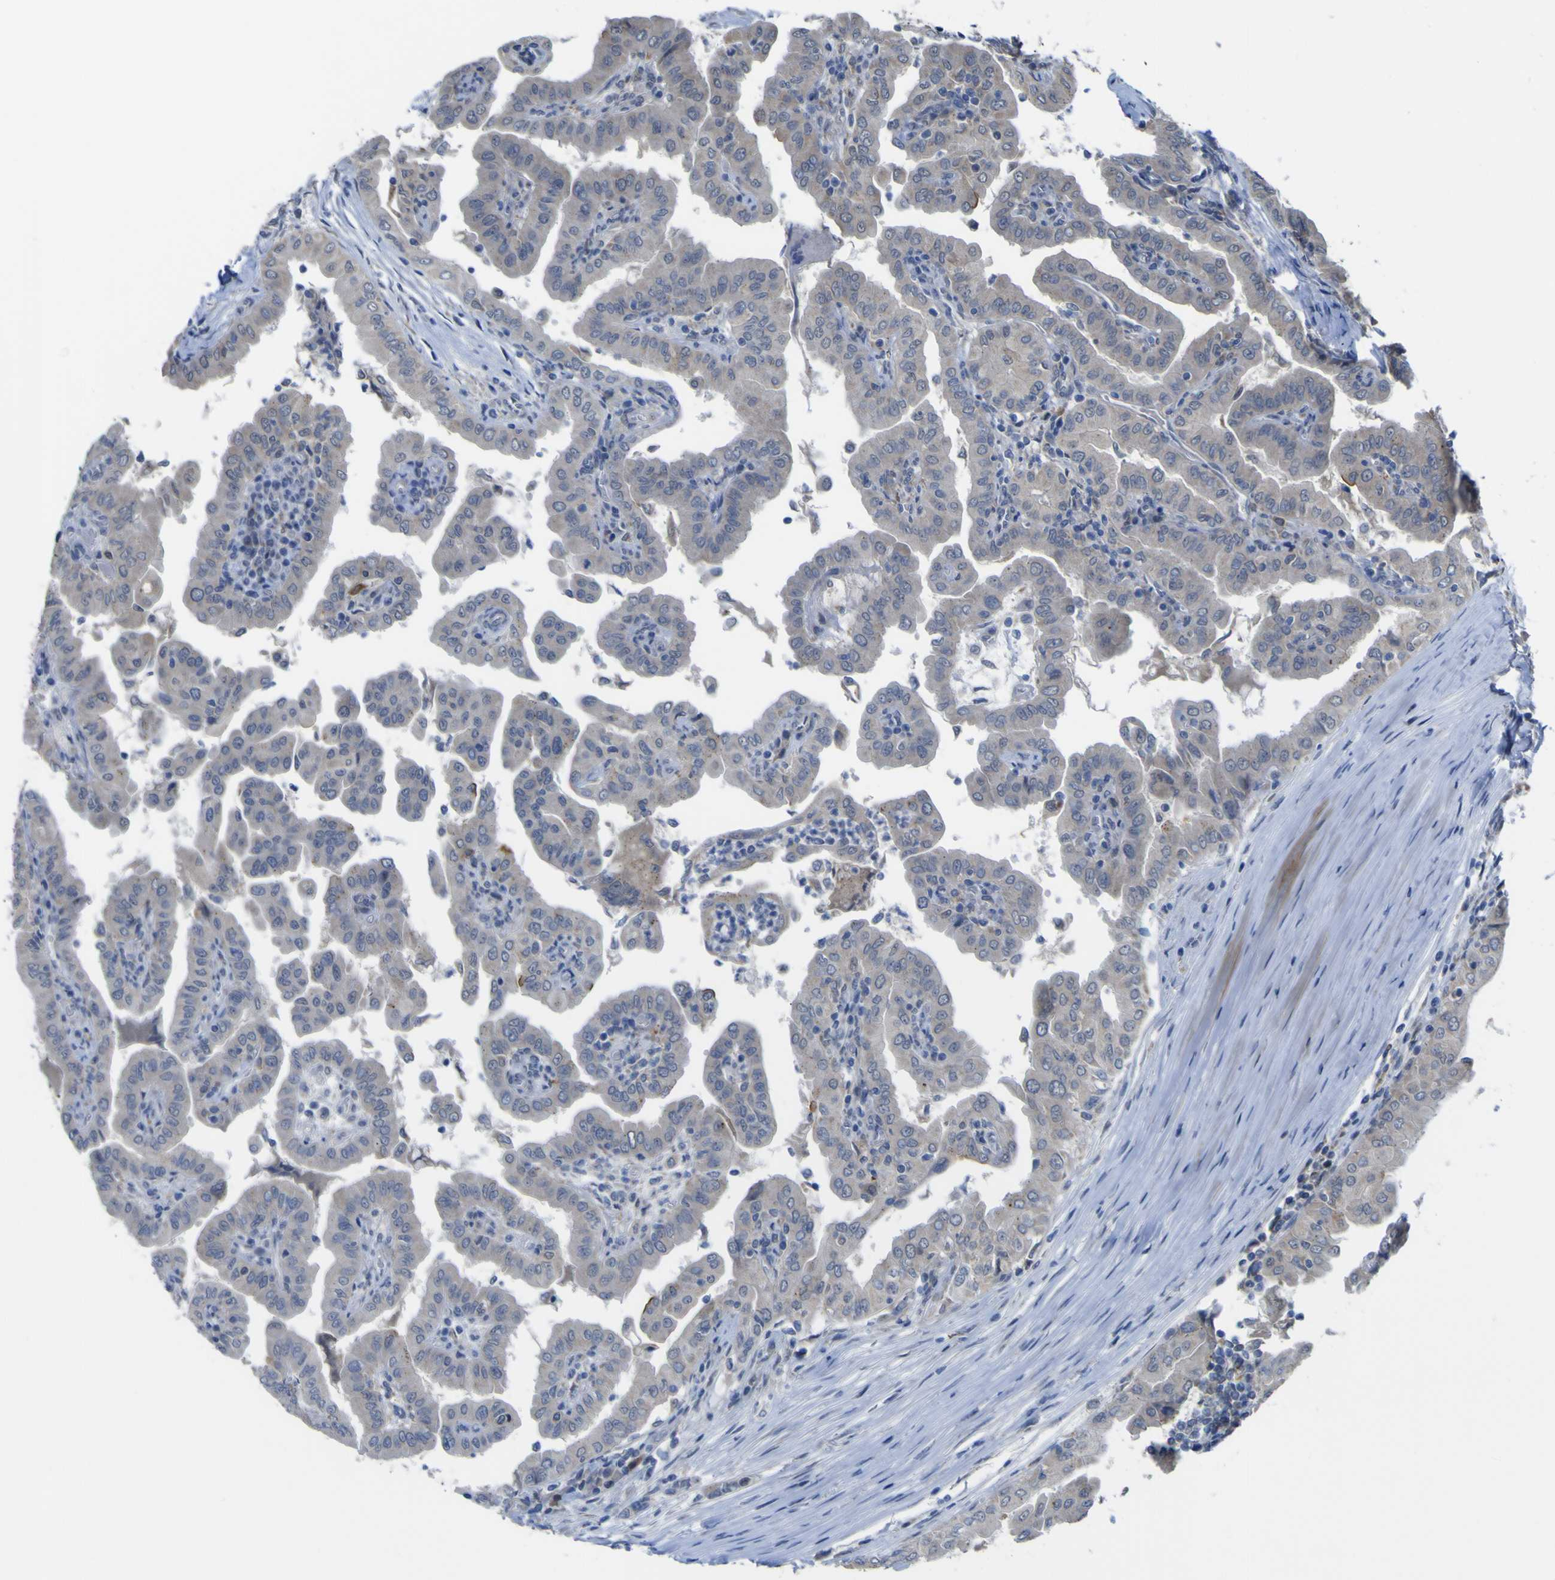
{"staining": {"intensity": "moderate", "quantity": "<25%", "location": "cytoplasmic/membranous"}, "tissue": "thyroid cancer", "cell_type": "Tumor cells", "image_type": "cancer", "snomed": [{"axis": "morphology", "description": "Papillary adenocarcinoma, NOS"}, {"axis": "topography", "description": "Thyroid gland"}], "caption": "This photomicrograph demonstrates immunohistochemistry staining of thyroid cancer (papillary adenocarcinoma), with low moderate cytoplasmic/membranous positivity in about <25% of tumor cells.", "gene": "TNFRSF11A", "patient": {"sex": "male", "age": 33}}